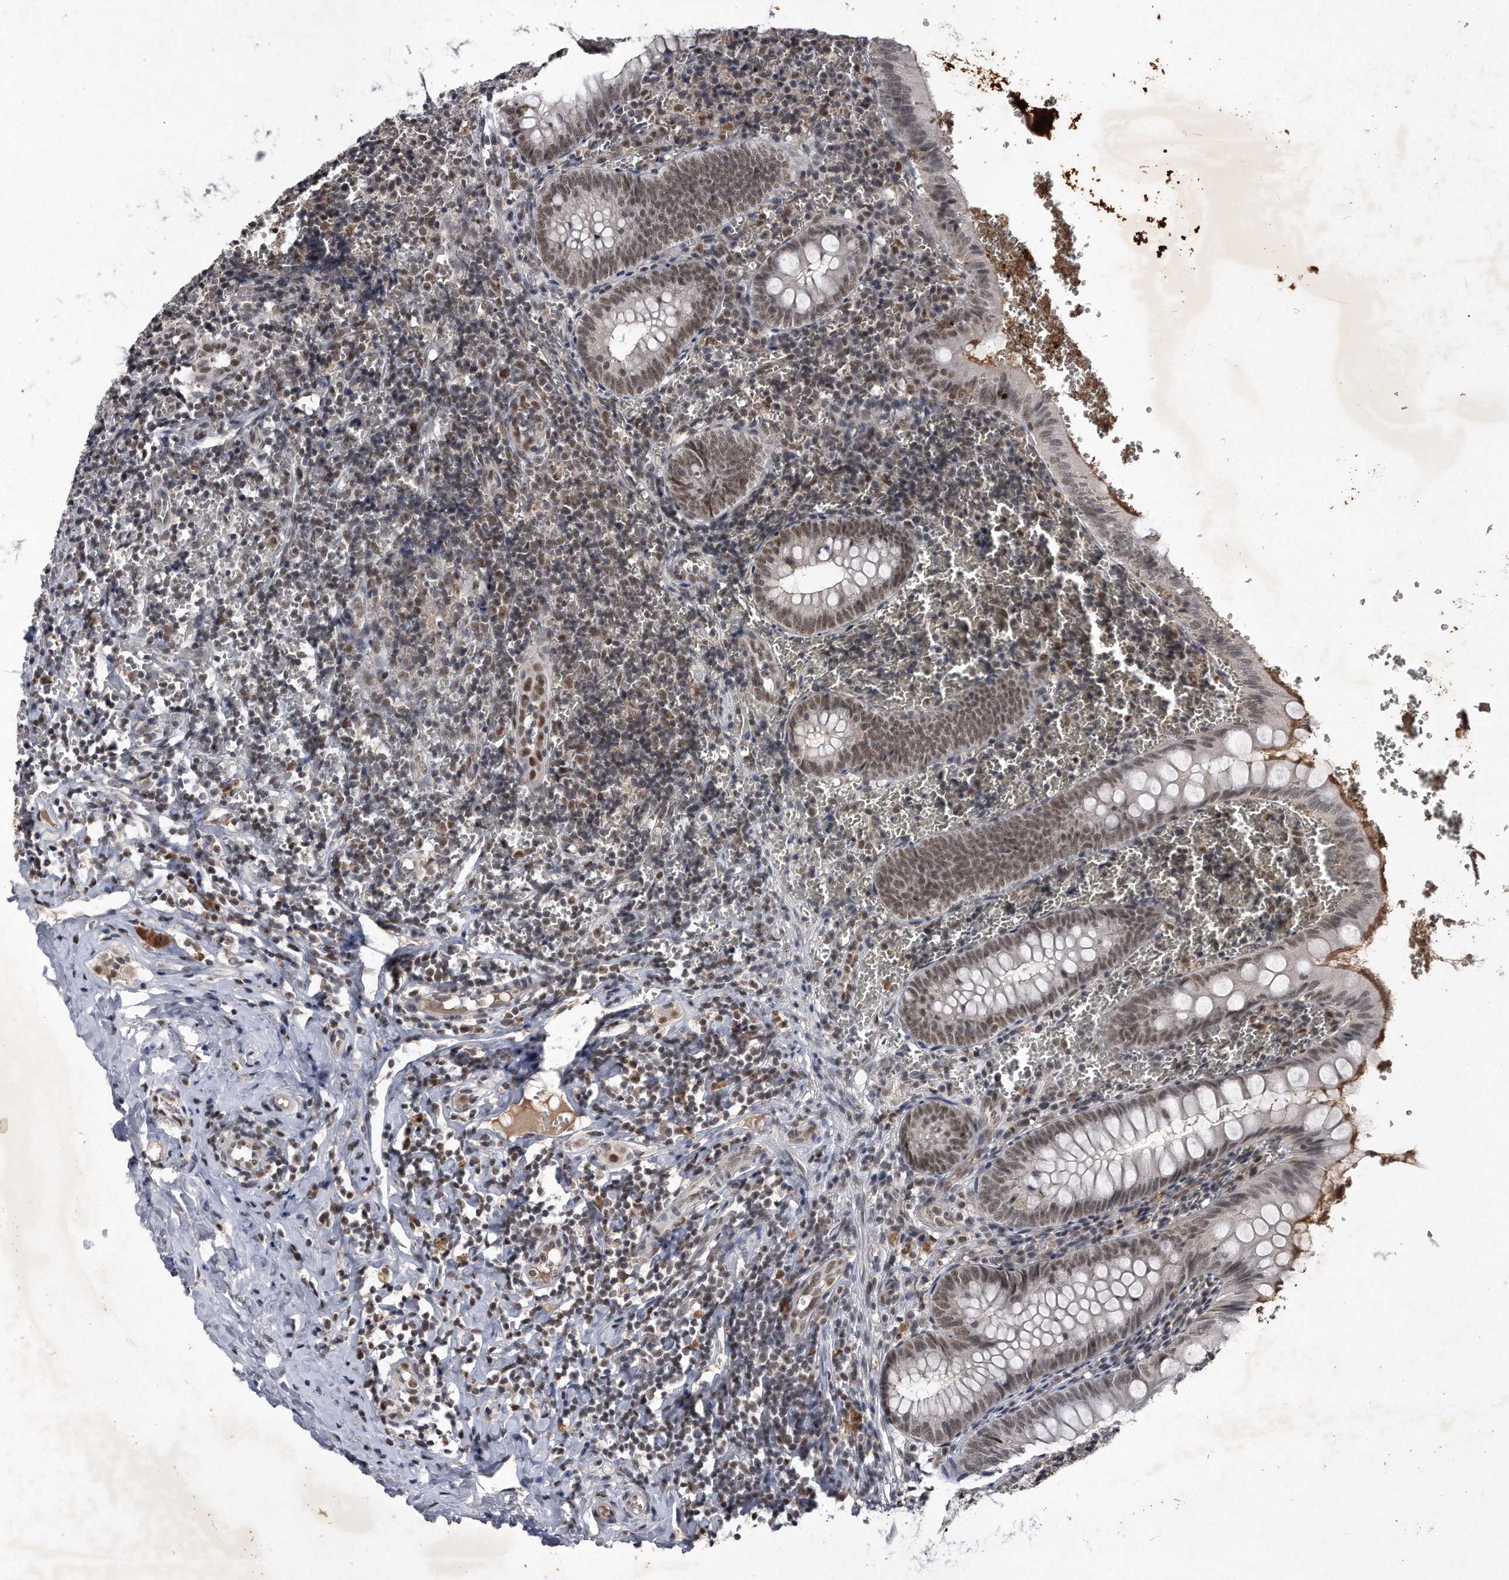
{"staining": {"intensity": "moderate", "quantity": "25%-75%", "location": "nuclear"}, "tissue": "appendix", "cell_type": "Glandular cells", "image_type": "normal", "snomed": [{"axis": "morphology", "description": "Normal tissue, NOS"}, {"axis": "topography", "description": "Appendix"}], "caption": "Glandular cells show medium levels of moderate nuclear positivity in approximately 25%-75% of cells in normal human appendix.", "gene": "VIRMA", "patient": {"sex": "male", "age": 8}}